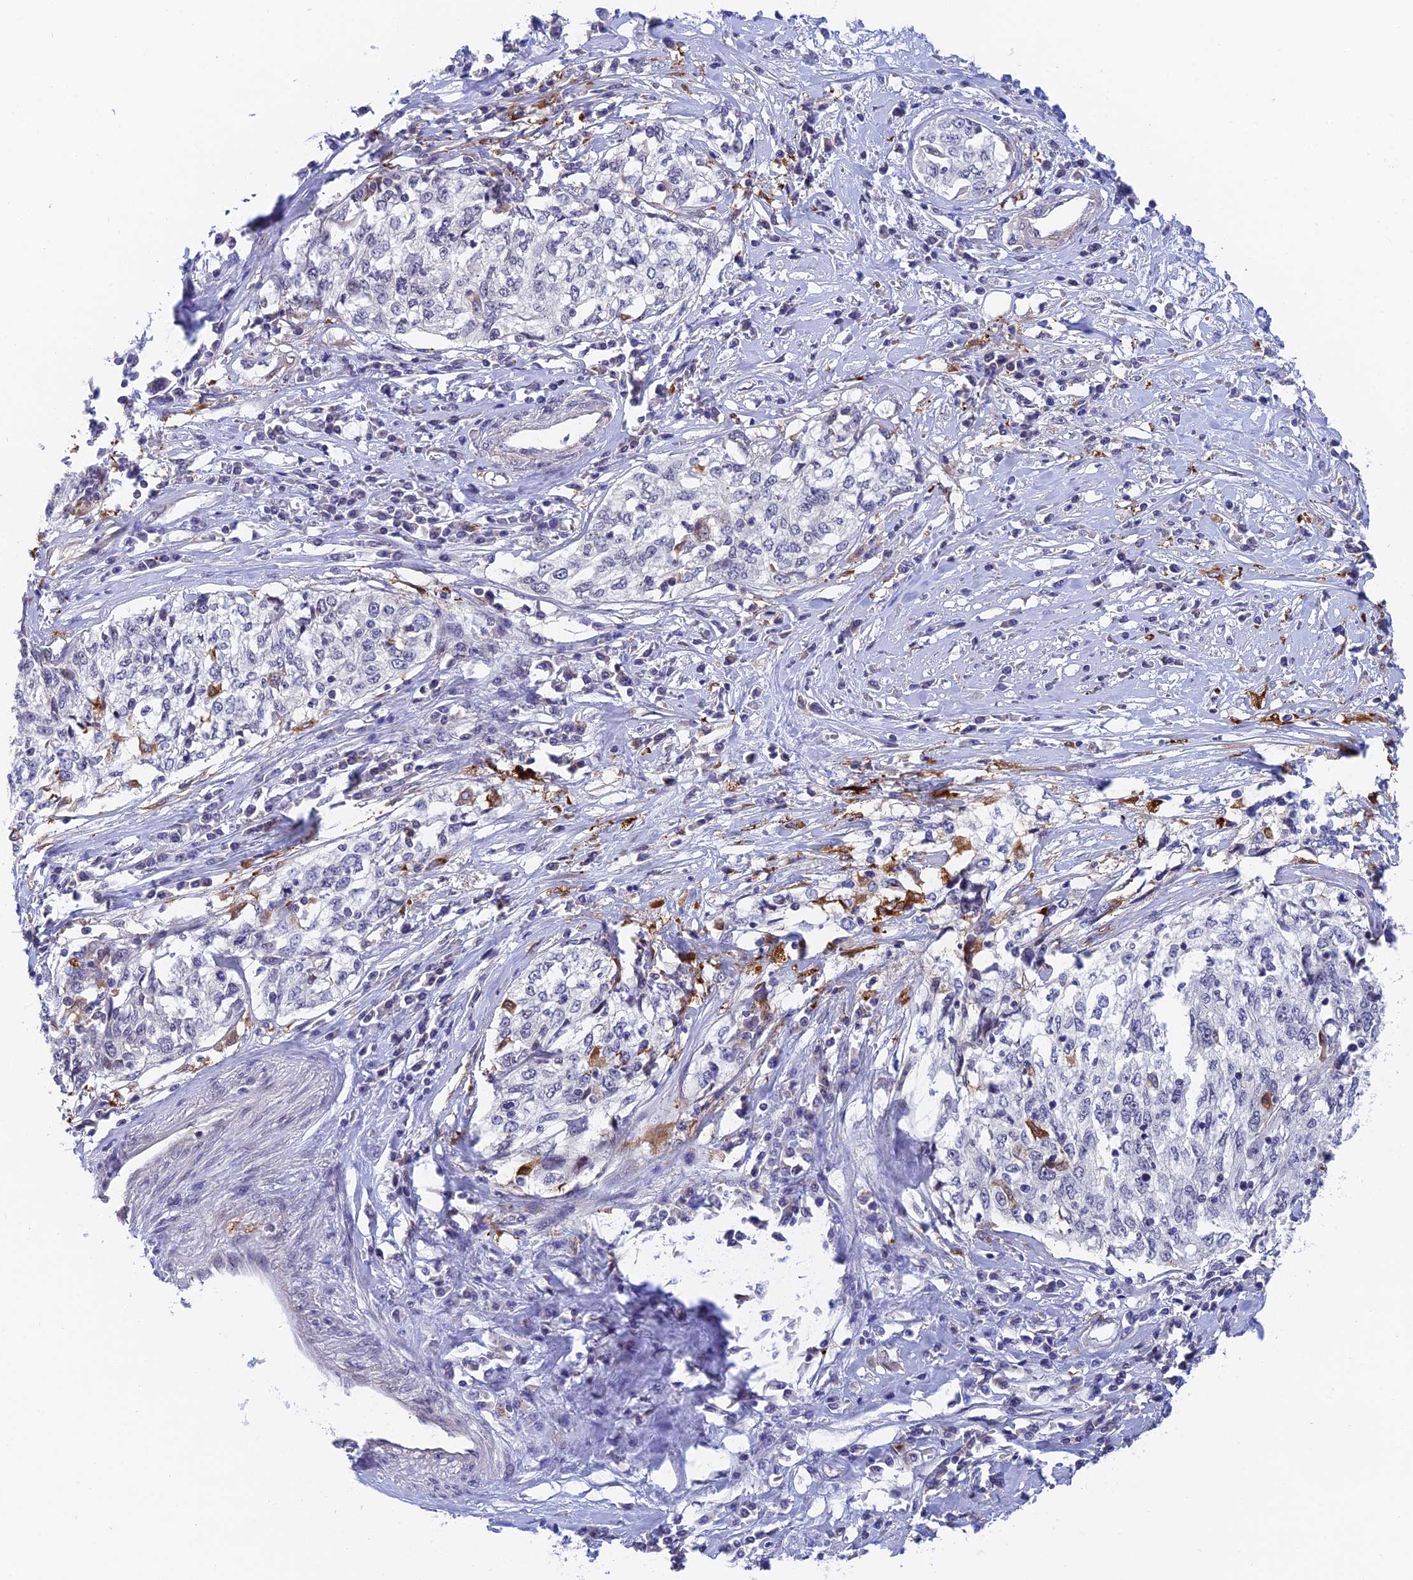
{"staining": {"intensity": "negative", "quantity": "none", "location": "none"}, "tissue": "cervical cancer", "cell_type": "Tumor cells", "image_type": "cancer", "snomed": [{"axis": "morphology", "description": "Squamous cell carcinoma, NOS"}, {"axis": "topography", "description": "Cervix"}], "caption": "DAB (3,3'-diaminobenzidine) immunohistochemical staining of human cervical cancer (squamous cell carcinoma) shows no significant staining in tumor cells.", "gene": "NSMCE1", "patient": {"sex": "female", "age": 57}}